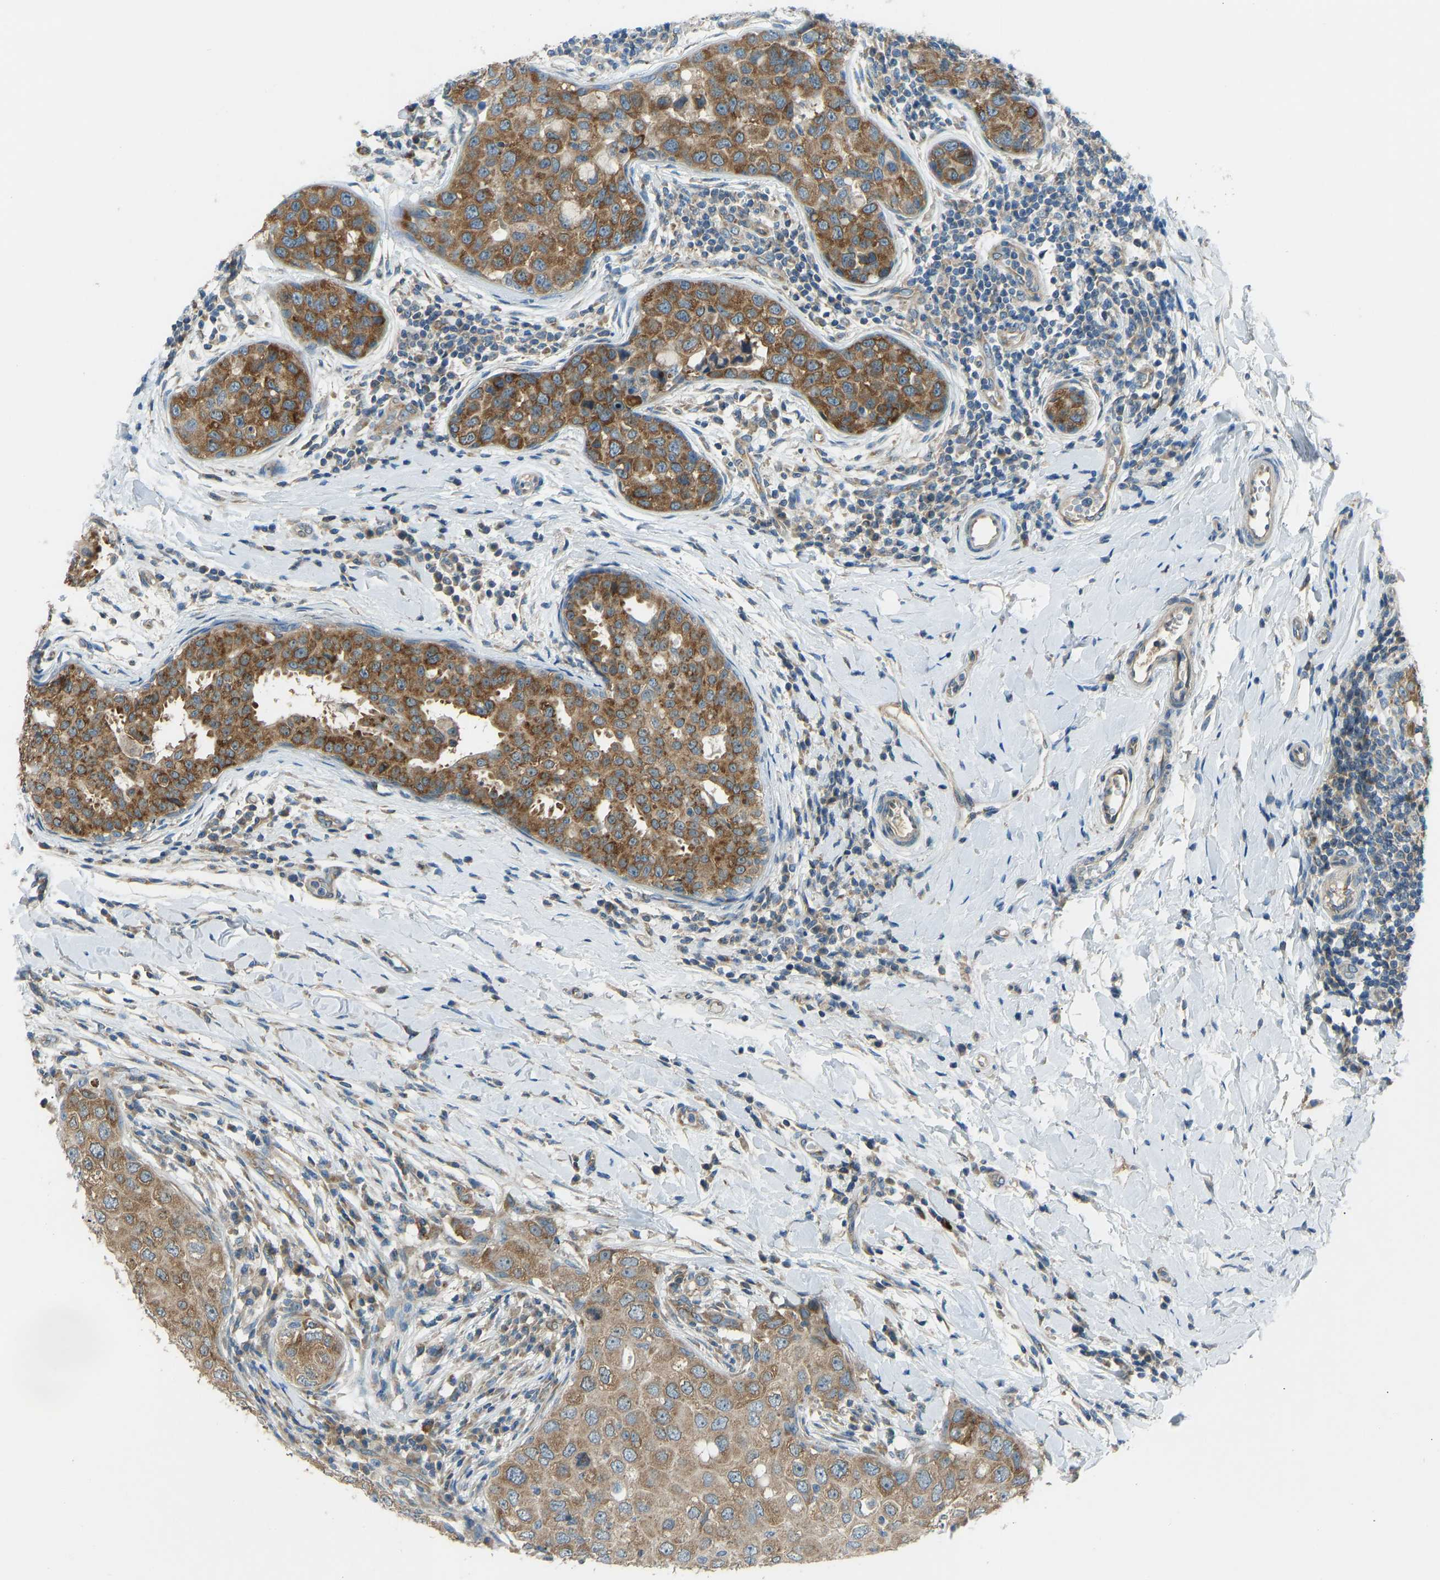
{"staining": {"intensity": "strong", "quantity": ">75%", "location": "cytoplasmic/membranous"}, "tissue": "breast cancer", "cell_type": "Tumor cells", "image_type": "cancer", "snomed": [{"axis": "morphology", "description": "Duct carcinoma"}, {"axis": "topography", "description": "Breast"}], "caption": "Approximately >75% of tumor cells in human intraductal carcinoma (breast) reveal strong cytoplasmic/membranous protein positivity as visualized by brown immunohistochemical staining.", "gene": "STAU2", "patient": {"sex": "female", "age": 27}}